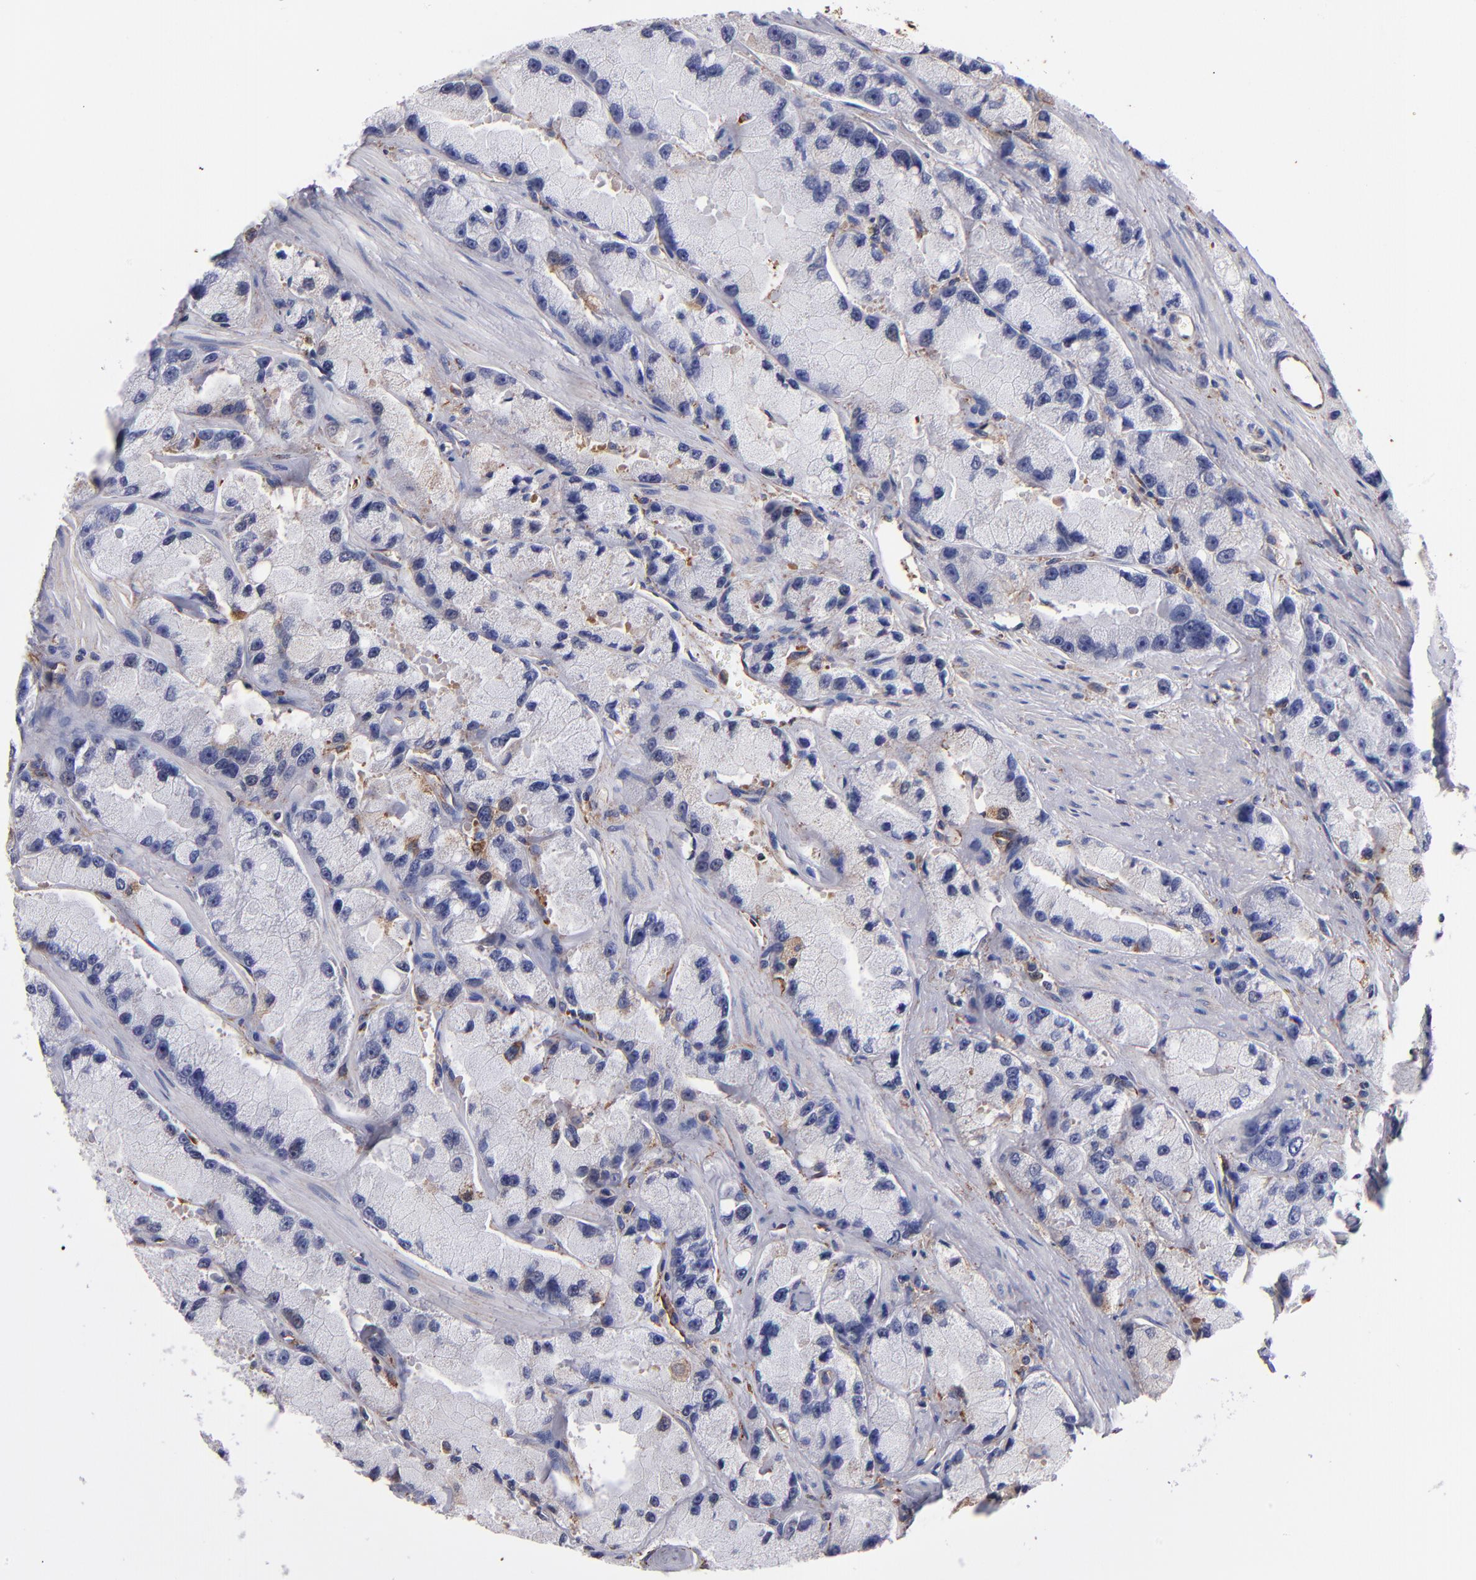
{"staining": {"intensity": "negative", "quantity": "none", "location": "none"}, "tissue": "prostate cancer", "cell_type": "Tumor cells", "image_type": "cancer", "snomed": [{"axis": "morphology", "description": "Adenocarcinoma, High grade"}, {"axis": "topography", "description": "Prostate"}], "caption": "High power microscopy micrograph of an IHC photomicrograph of prostate cancer, revealing no significant expression in tumor cells. (DAB (3,3'-diaminobenzidine) immunohistochemistry, high magnification).", "gene": "MVP", "patient": {"sex": "male", "age": 58}}